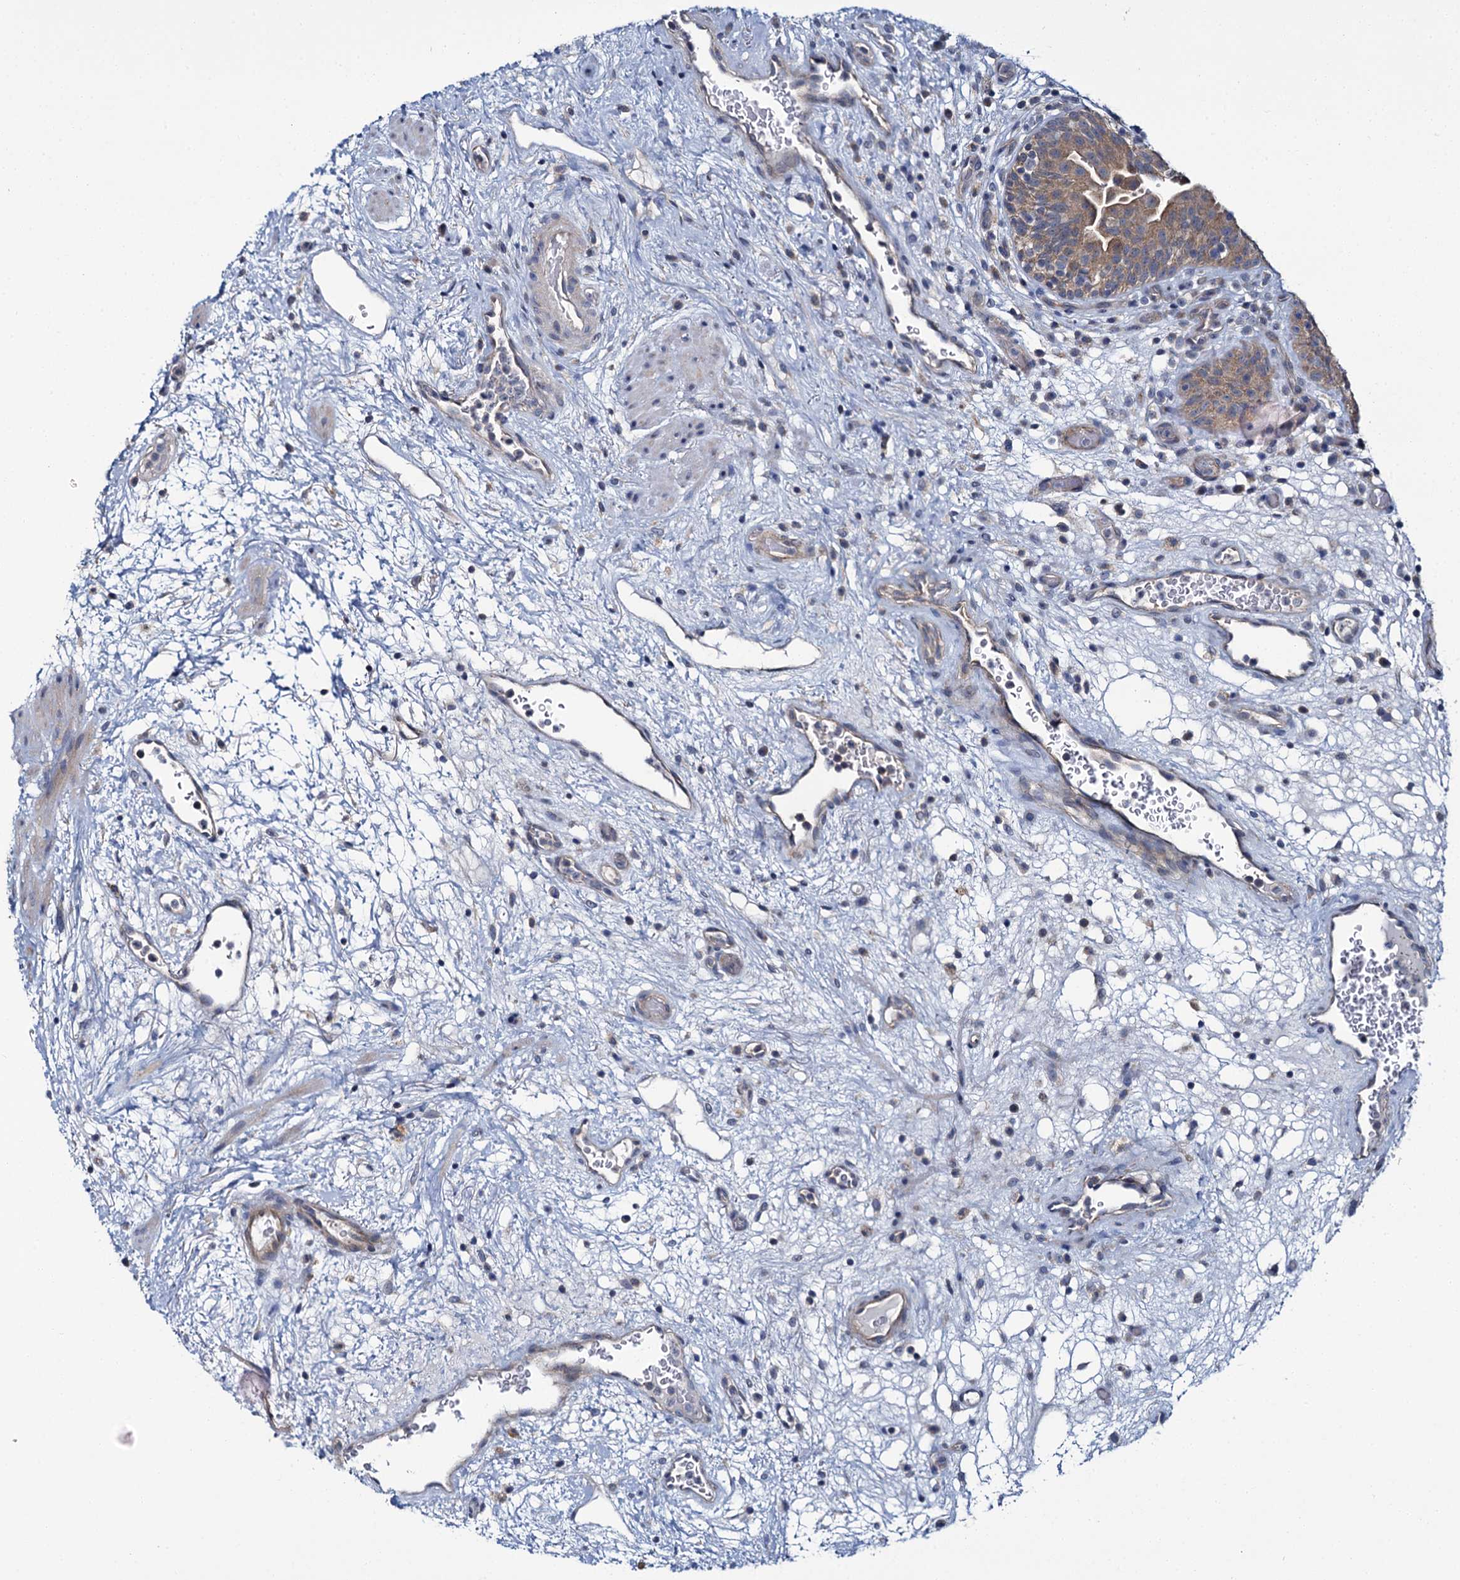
{"staining": {"intensity": "moderate", "quantity": ">75%", "location": "cytoplasmic/membranous"}, "tissue": "urinary bladder", "cell_type": "Urothelial cells", "image_type": "normal", "snomed": [{"axis": "morphology", "description": "Normal tissue, NOS"}, {"axis": "topography", "description": "Urinary bladder"}], "caption": "An immunohistochemistry (IHC) photomicrograph of benign tissue is shown. Protein staining in brown labels moderate cytoplasmic/membranous positivity in urinary bladder within urothelial cells.", "gene": "CEP295", "patient": {"sex": "male", "age": 71}}